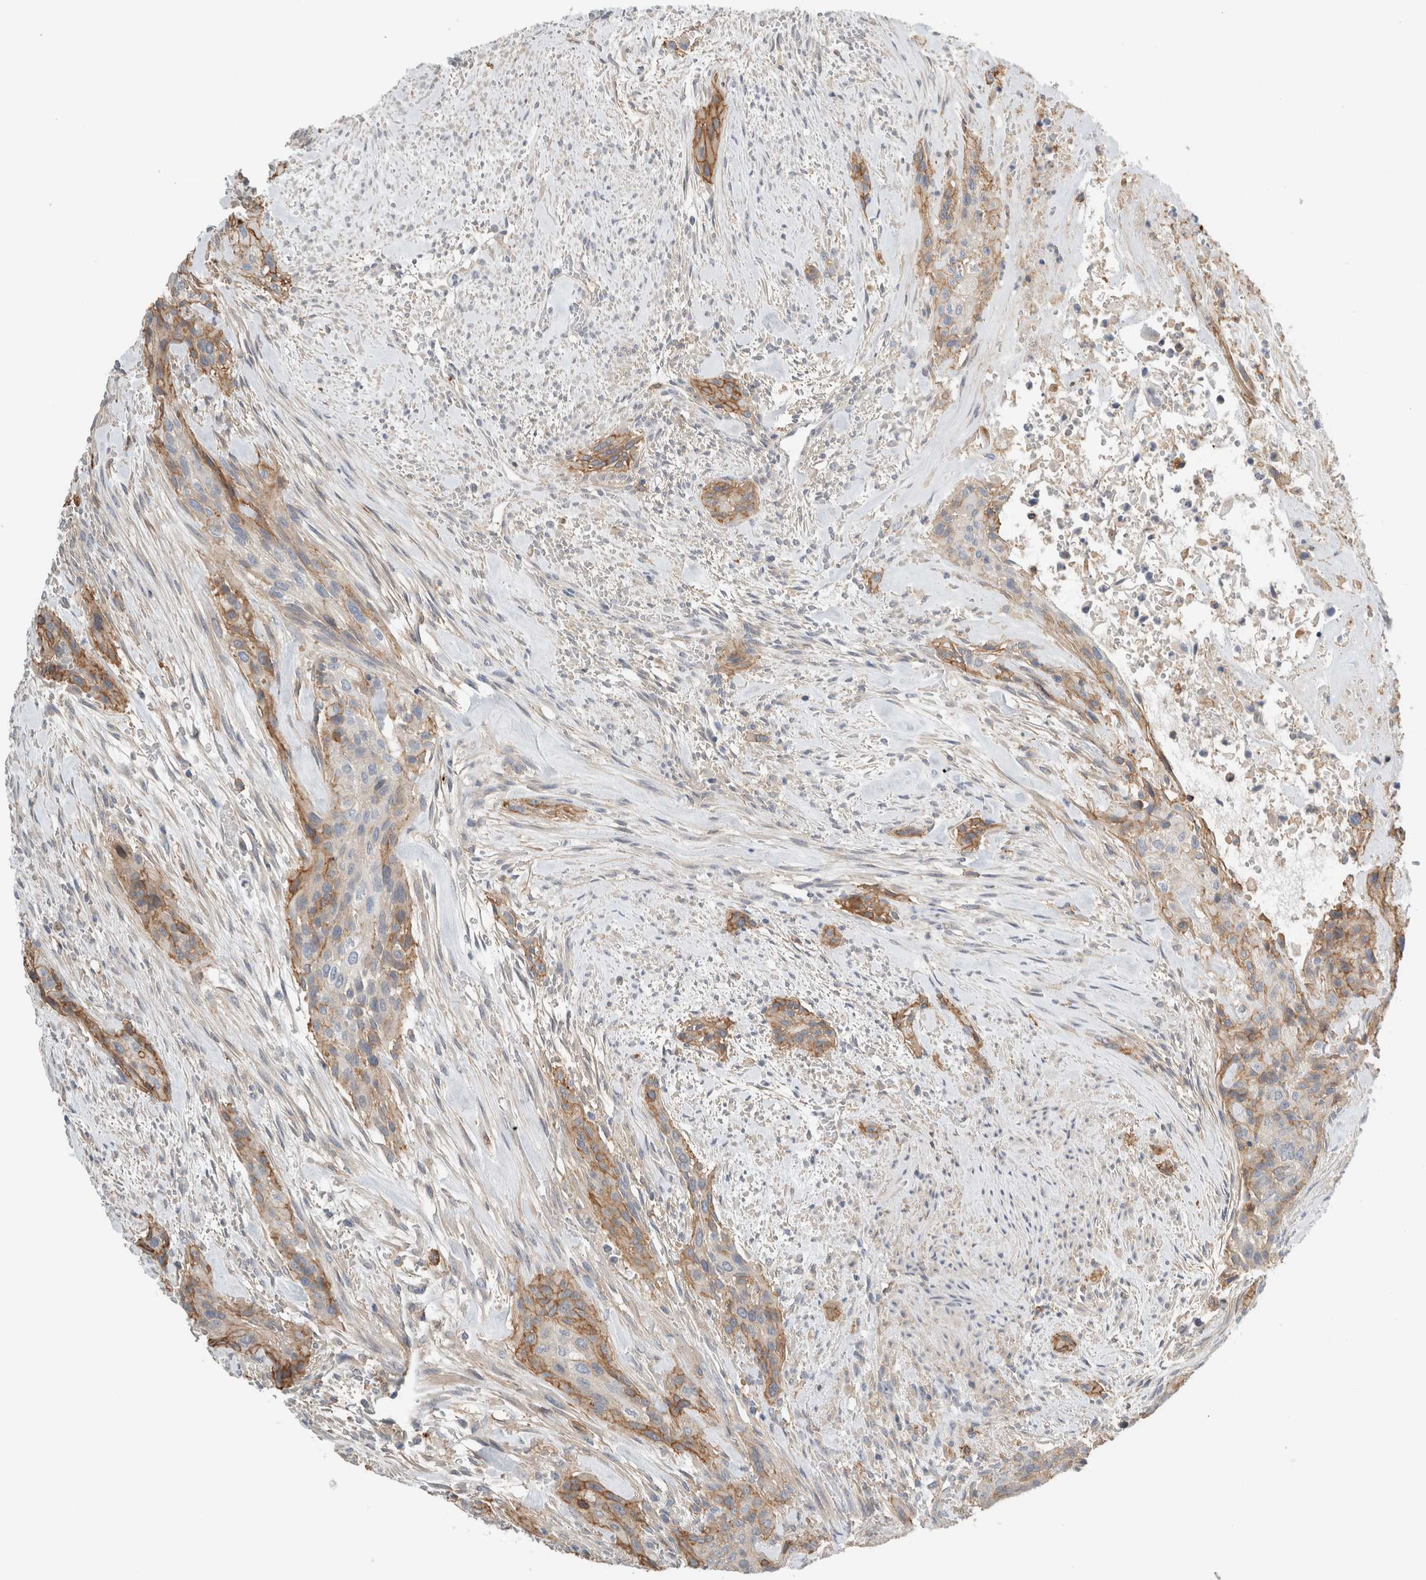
{"staining": {"intensity": "moderate", "quantity": "25%-75%", "location": "cytoplasmic/membranous"}, "tissue": "urothelial cancer", "cell_type": "Tumor cells", "image_type": "cancer", "snomed": [{"axis": "morphology", "description": "Urothelial carcinoma, High grade"}, {"axis": "topography", "description": "Urinary bladder"}], "caption": "Urothelial cancer tissue shows moderate cytoplasmic/membranous positivity in approximately 25%-75% of tumor cells, visualized by immunohistochemistry.", "gene": "ERCC6L2", "patient": {"sex": "male", "age": 35}}